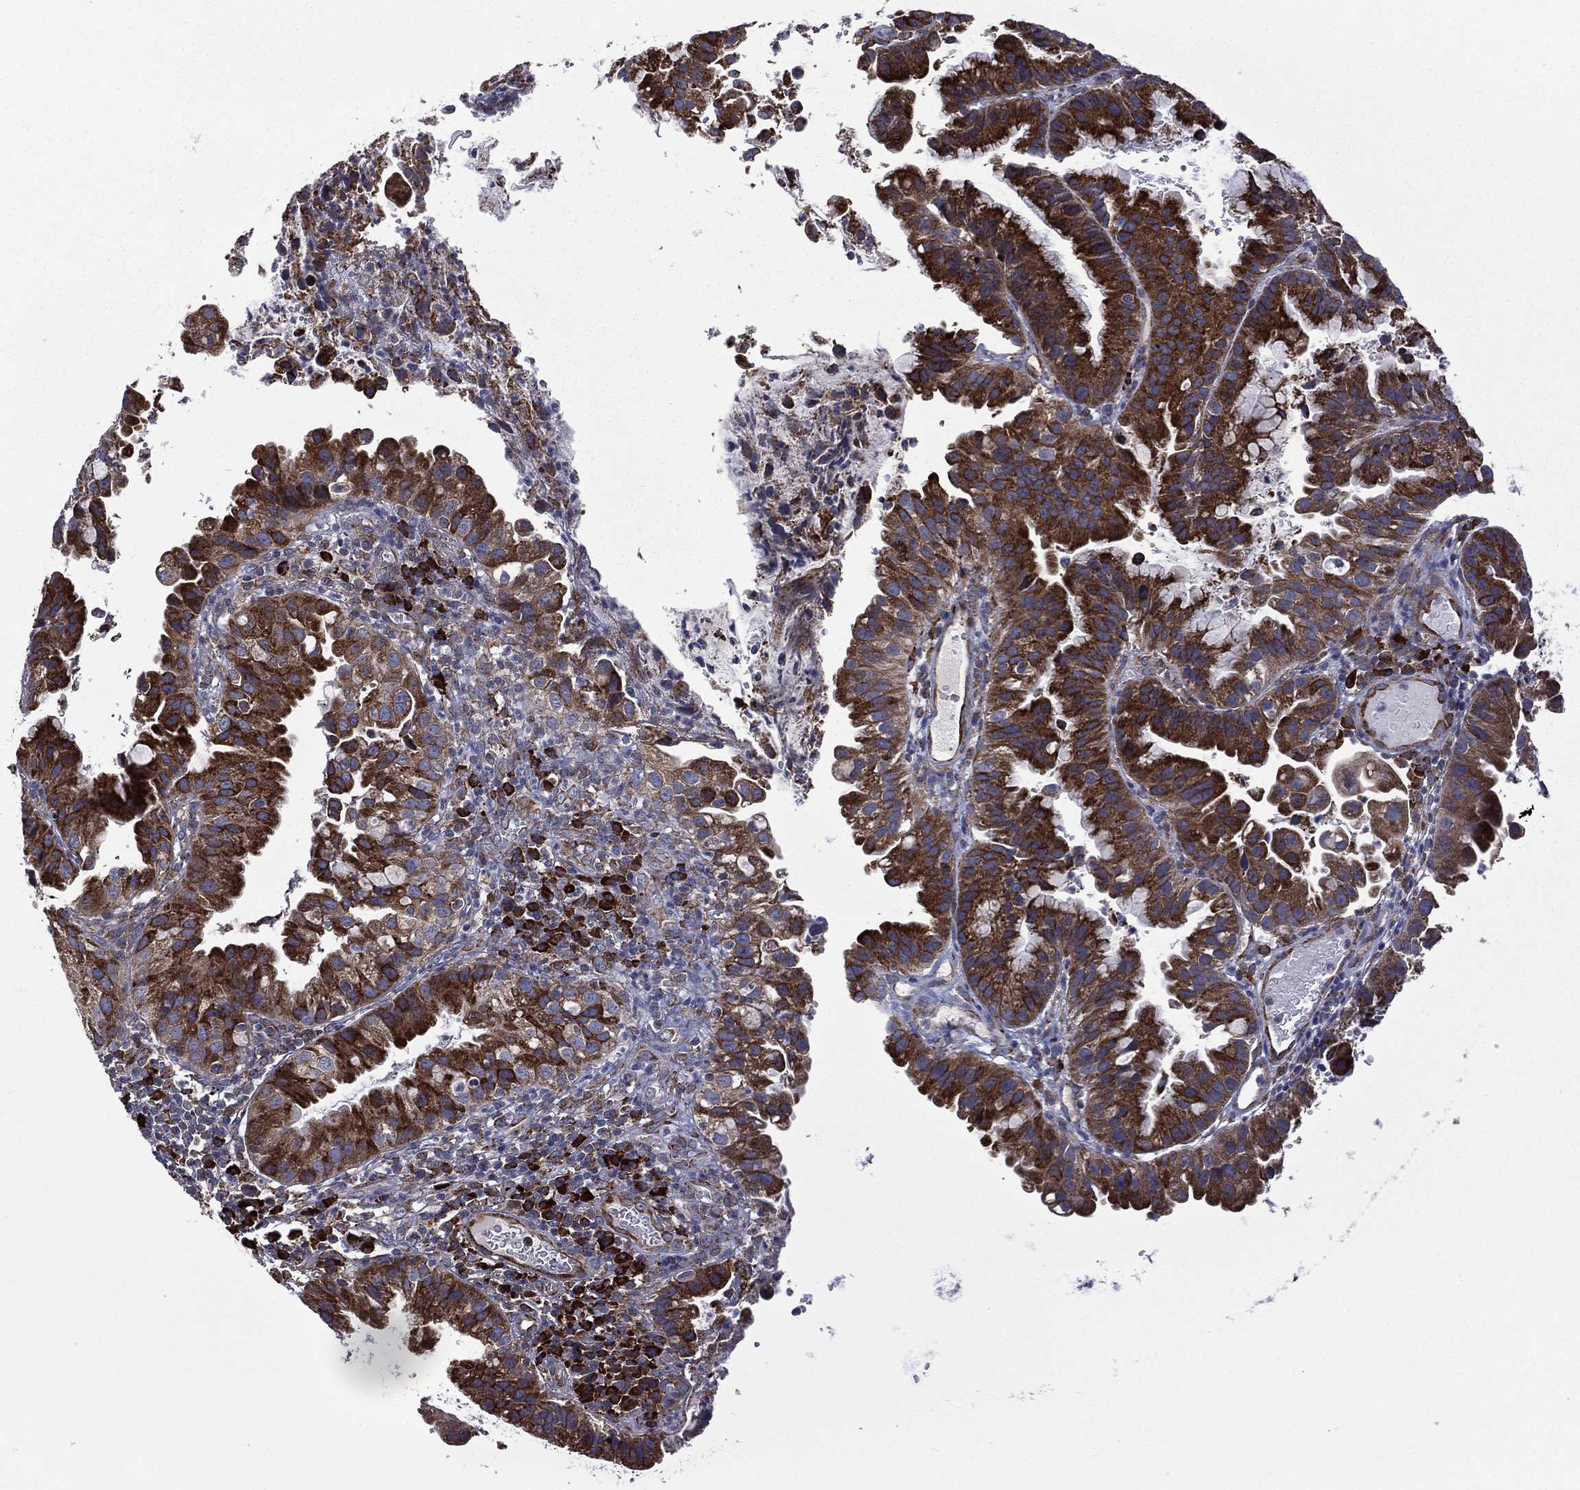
{"staining": {"intensity": "strong", "quantity": ">75%", "location": "cytoplasmic/membranous"}, "tissue": "cervical cancer", "cell_type": "Tumor cells", "image_type": "cancer", "snomed": [{"axis": "morphology", "description": "Adenocarcinoma, NOS"}, {"axis": "topography", "description": "Cervix"}], "caption": "About >75% of tumor cells in human cervical cancer (adenocarcinoma) show strong cytoplasmic/membranous protein positivity as visualized by brown immunohistochemical staining.", "gene": "C20orf96", "patient": {"sex": "female", "age": 34}}